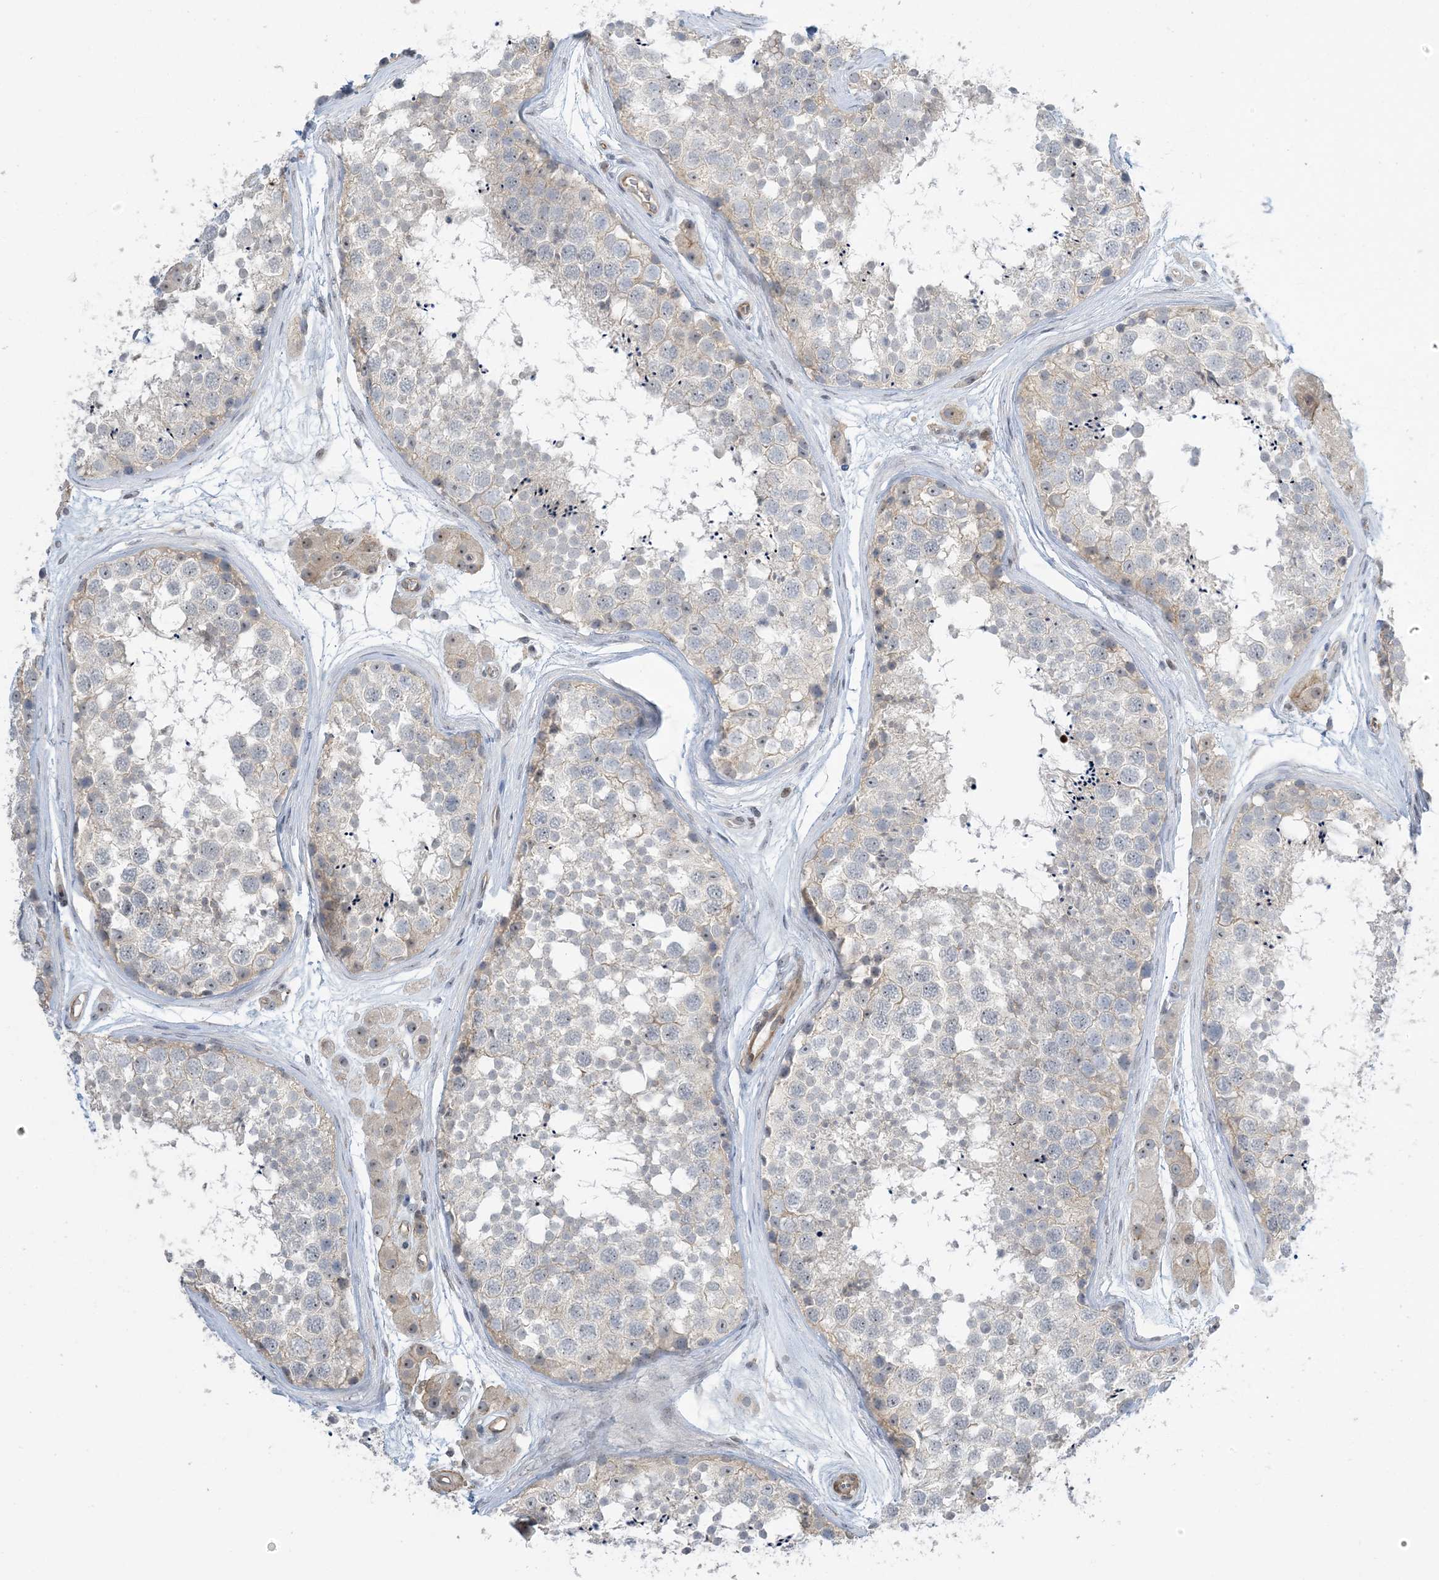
{"staining": {"intensity": "negative", "quantity": "none", "location": "none"}, "tissue": "testis", "cell_type": "Cells in seminiferous ducts", "image_type": "normal", "snomed": [{"axis": "morphology", "description": "Normal tissue, NOS"}, {"axis": "topography", "description": "Testis"}], "caption": "A high-resolution image shows immunohistochemistry (IHC) staining of unremarkable testis, which shows no significant staining in cells in seminiferous ducts.", "gene": "IL36B", "patient": {"sex": "male", "age": 56}}